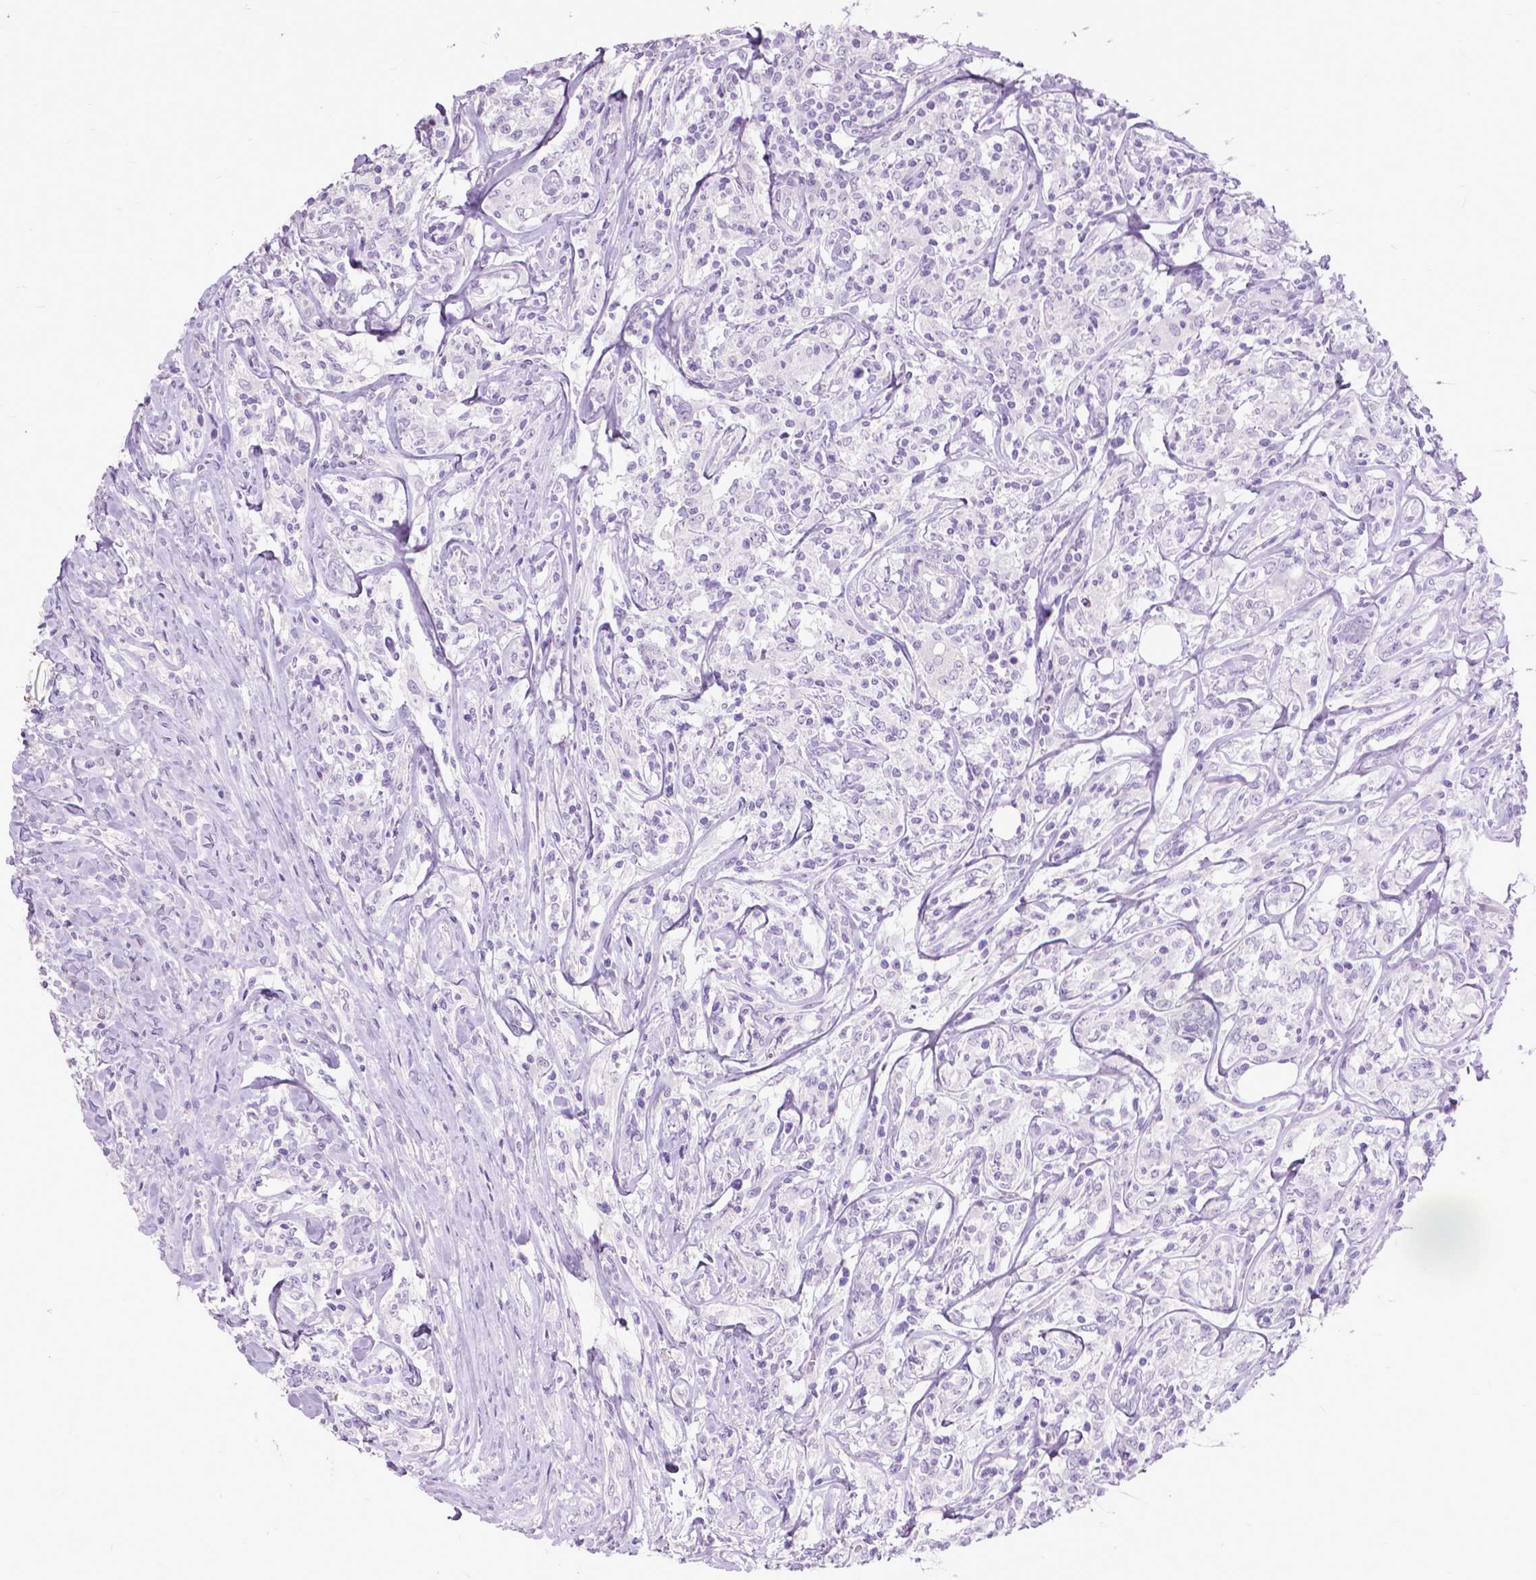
{"staining": {"intensity": "negative", "quantity": "none", "location": "none"}, "tissue": "lymphoma", "cell_type": "Tumor cells", "image_type": "cancer", "snomed": [{"axis": "morphology", "description": "Malignant lymphoma, non-Hodgkin's type, High grade"}, {"axis": "topography", "description": "Lymph node"}], "caption": "An IHC photomicrograph of high-grade malignant lymphoma, non-Hodgkin's type is shown. There is no staining in tumor cells of high-grade malignant lymphoma, non-Hodgkin's type. (Stains: DAB immunohistochemistry (IHC) with hematoxylin counter stain, Microscopy: brightfield microscopy at high magnification).", "gene": "KRT5", "patient": {"sex": "female", "age": 84}}